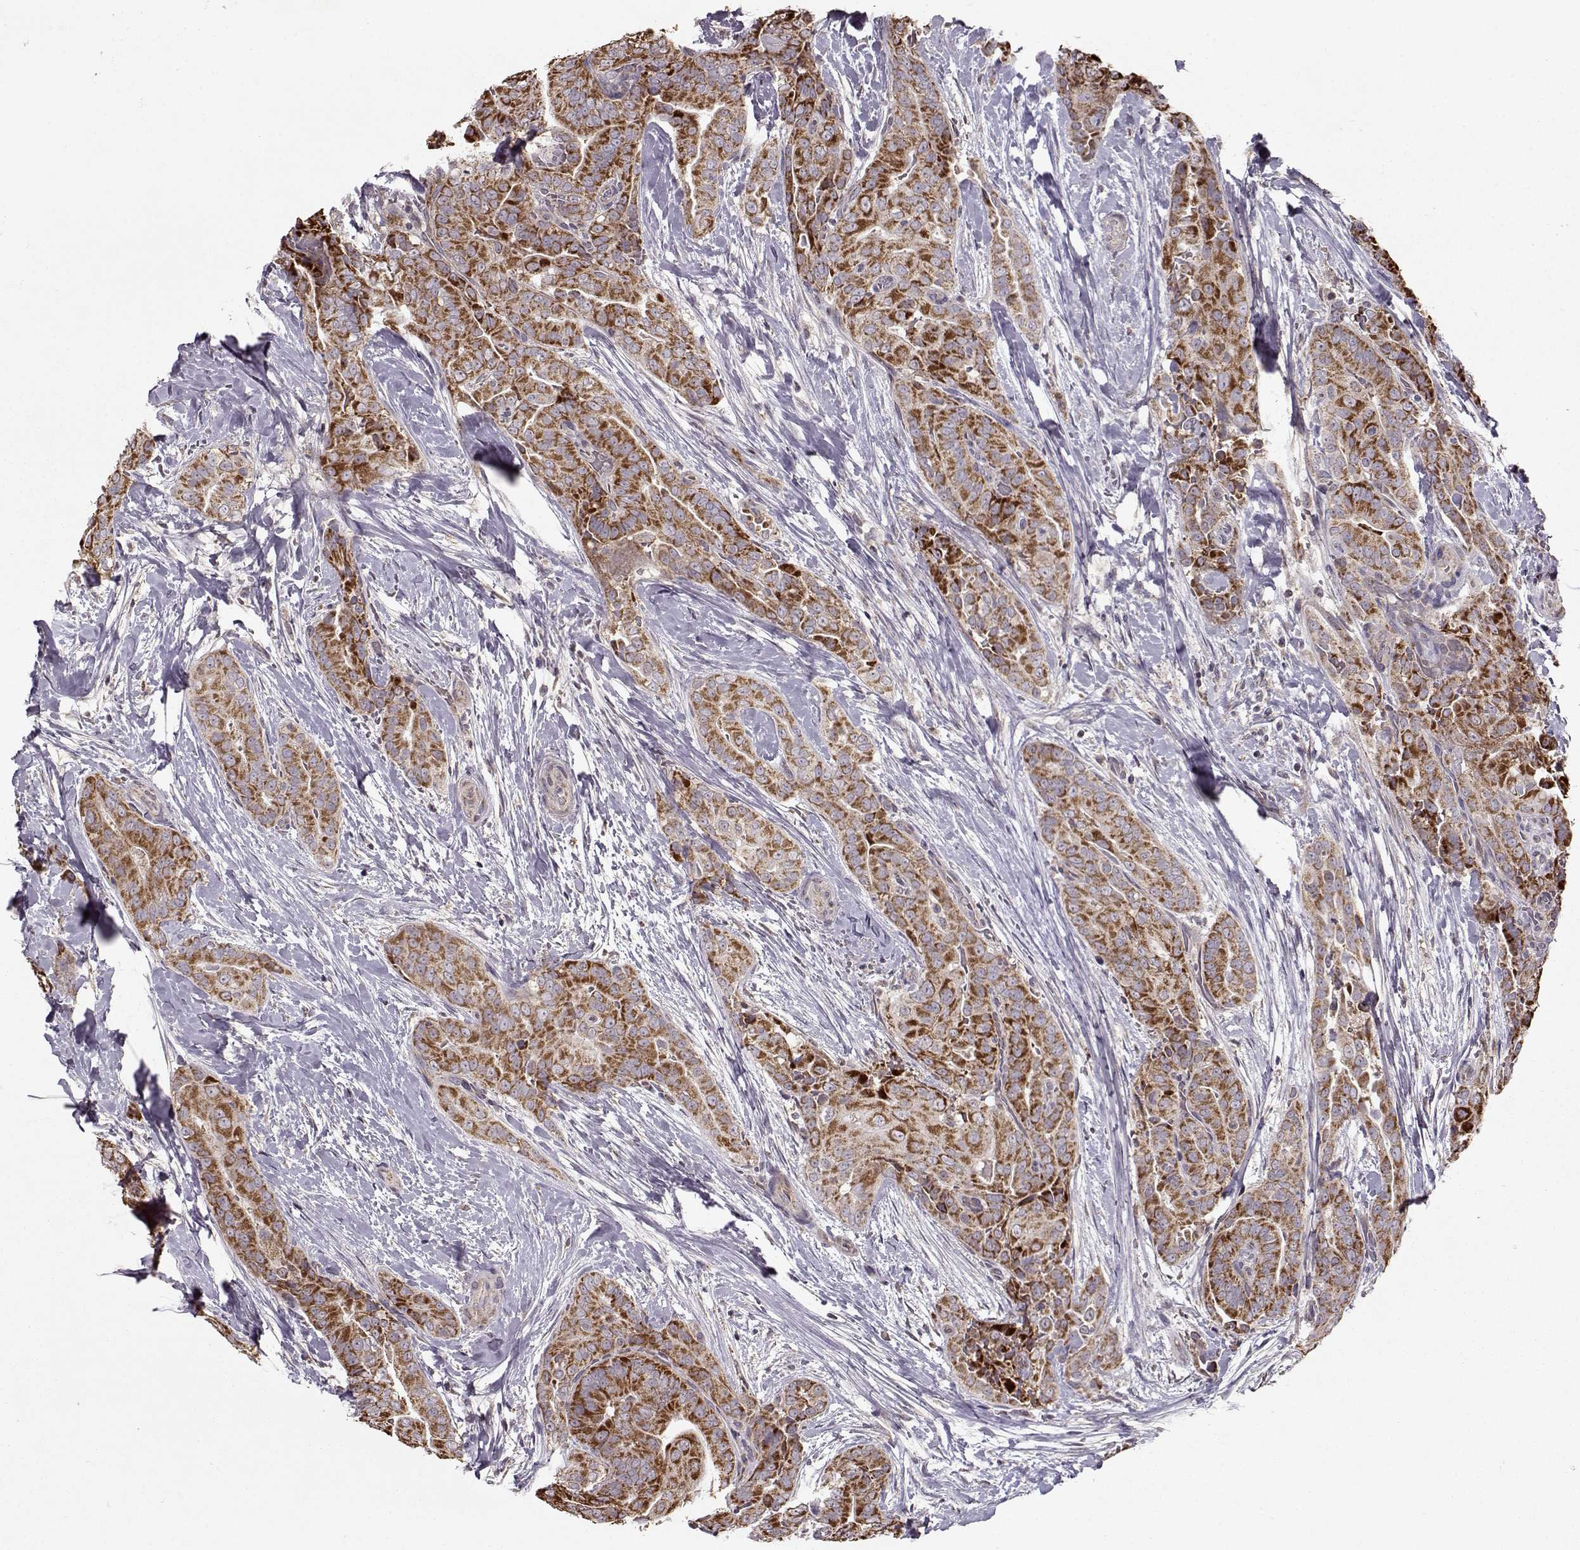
{"staining": {"intensity": "strong", "quantity": ">75%", "location": "cytoplasmic/membranous"}, "tissue": "thyroid cancer", "cell_type": "Tumor cells", "image_type": "cancer", "snomed": [{"axis": "morphology", "description": "Papillary adenocarcinoma, NOS"}, {"axis": "topography", "description": "Thyroid gland"}], "caption": "This histopathology image exhibits IHC staining of thyroid papillary adenocarcinoma, with high strong cytoplasmic/membranous expression in approximately >75% of tumor cells.", "gene": "CMTM3", "patient": {"sex": "male", "age": 61}}